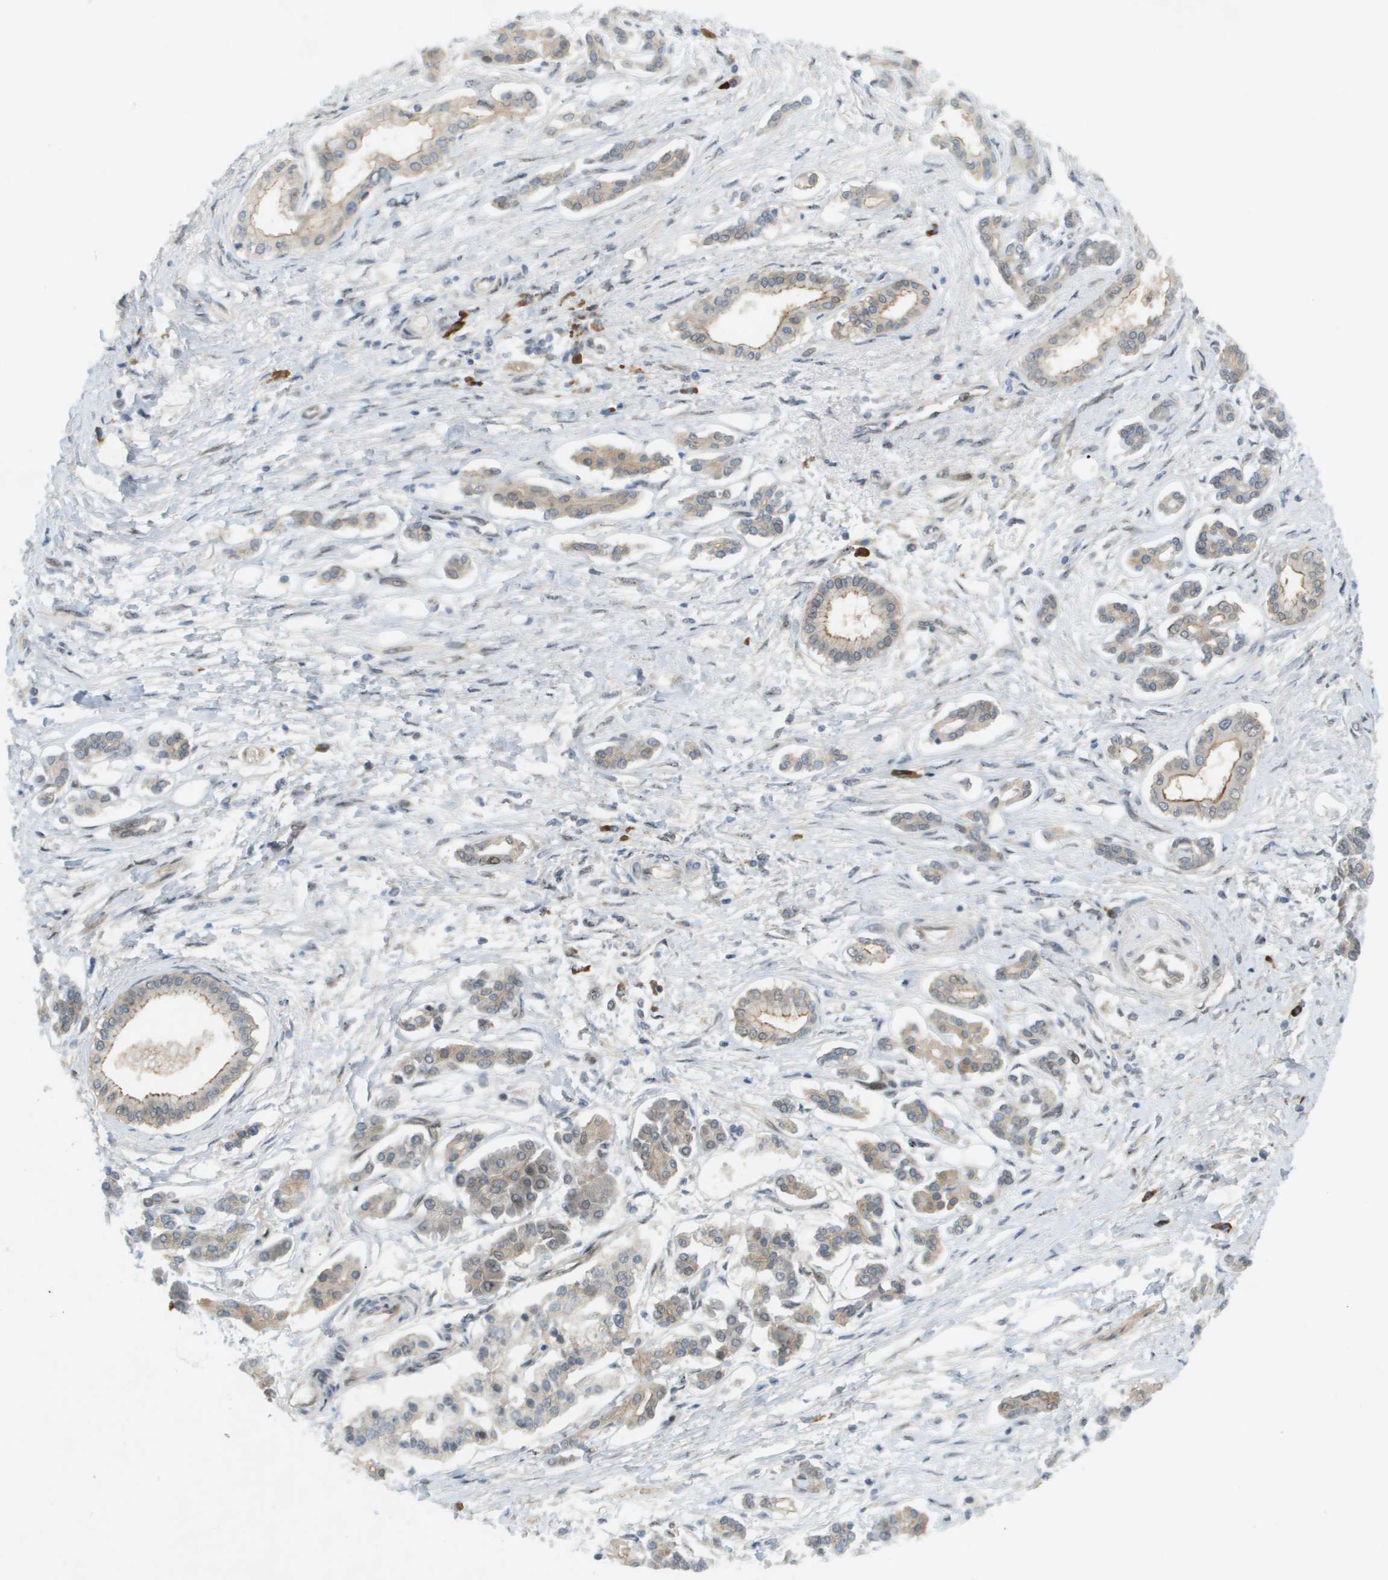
{"staining": {"intensity": "weak", "quantity": ">75%", "location": "cytoplasmic/membranous,nuclear"}, "tissue": "pancreatic cancer", "cell_type": "Tumor cells", "image_type": "cancer", "snomed": [{"axis": "morphology", "description": "Adenocarcinoma, NOS"}, {"axis": "topography", "description": "Pancreas"}], "caption": "This is a photomicrograph of IHC staining of pancreatic adenocarcinoma, which shows weak staining in the cytoplasmic/membranous and nuclear of tumor cells.", "gene": "CACNB4", "patient": {"sex": "male", "age": 56}}